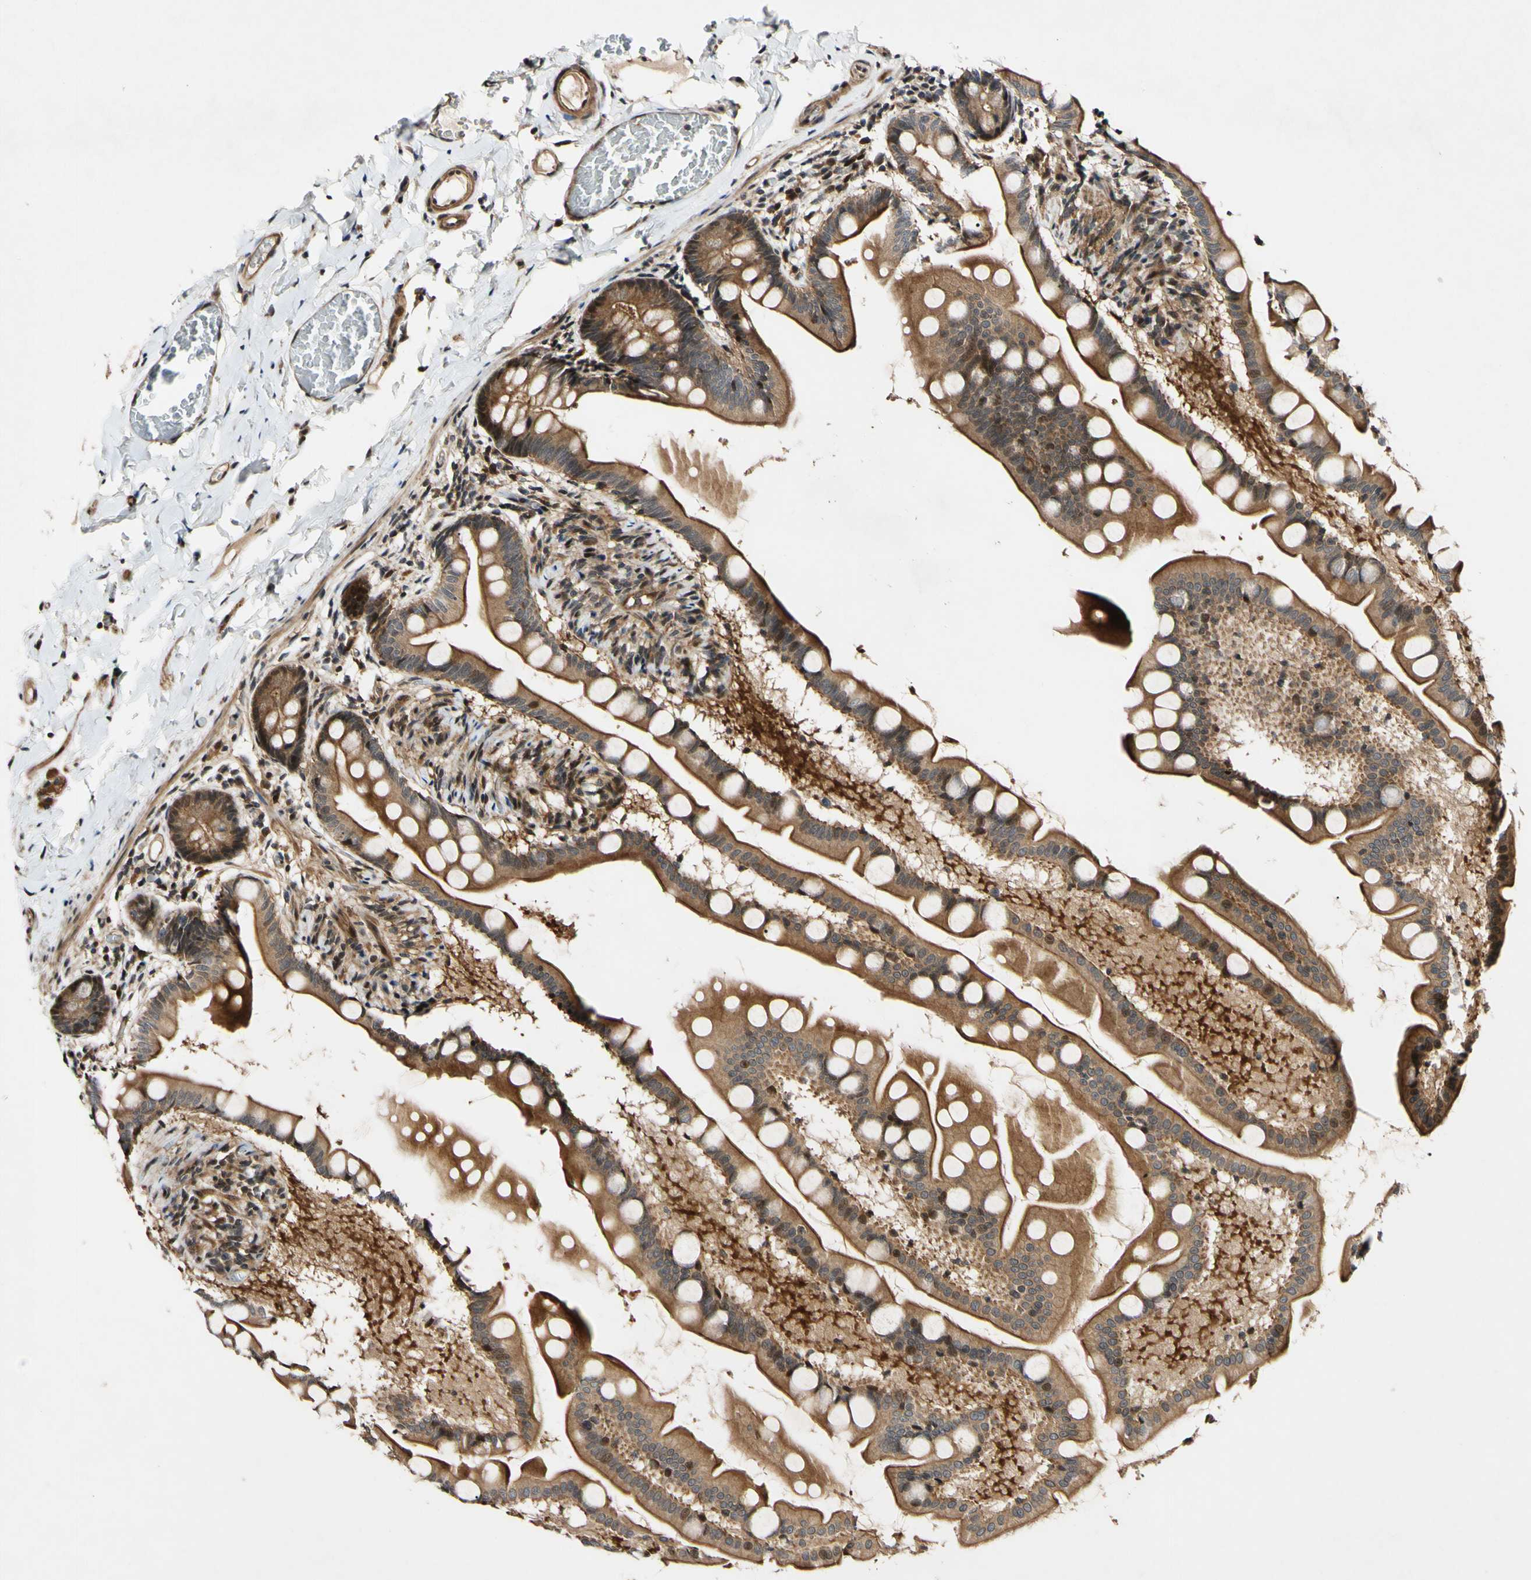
{"staining": {"intensity": "moderate", "quantity": ">75%", "location": "cytoplasmic/membranous"}, "tissue": "small intestine", "cell_type": "Glandular cells", "image_type": "normal", "snomed": [{"axis": "morphology", "description": "Normal tissue, NOS"}, {"axis": "topography", "description": "Small intestine"}], "caption": "A brown stain labels moderate cytoplasmic/membranous expression of a protein in glandular cells of normal human small intestine. Immunohistochemistry (ihc) stains the protein in brown and the nuclei are stained blue.", "gene": "CSNK1E", "patient": {"sex": "male", "age": 41}}